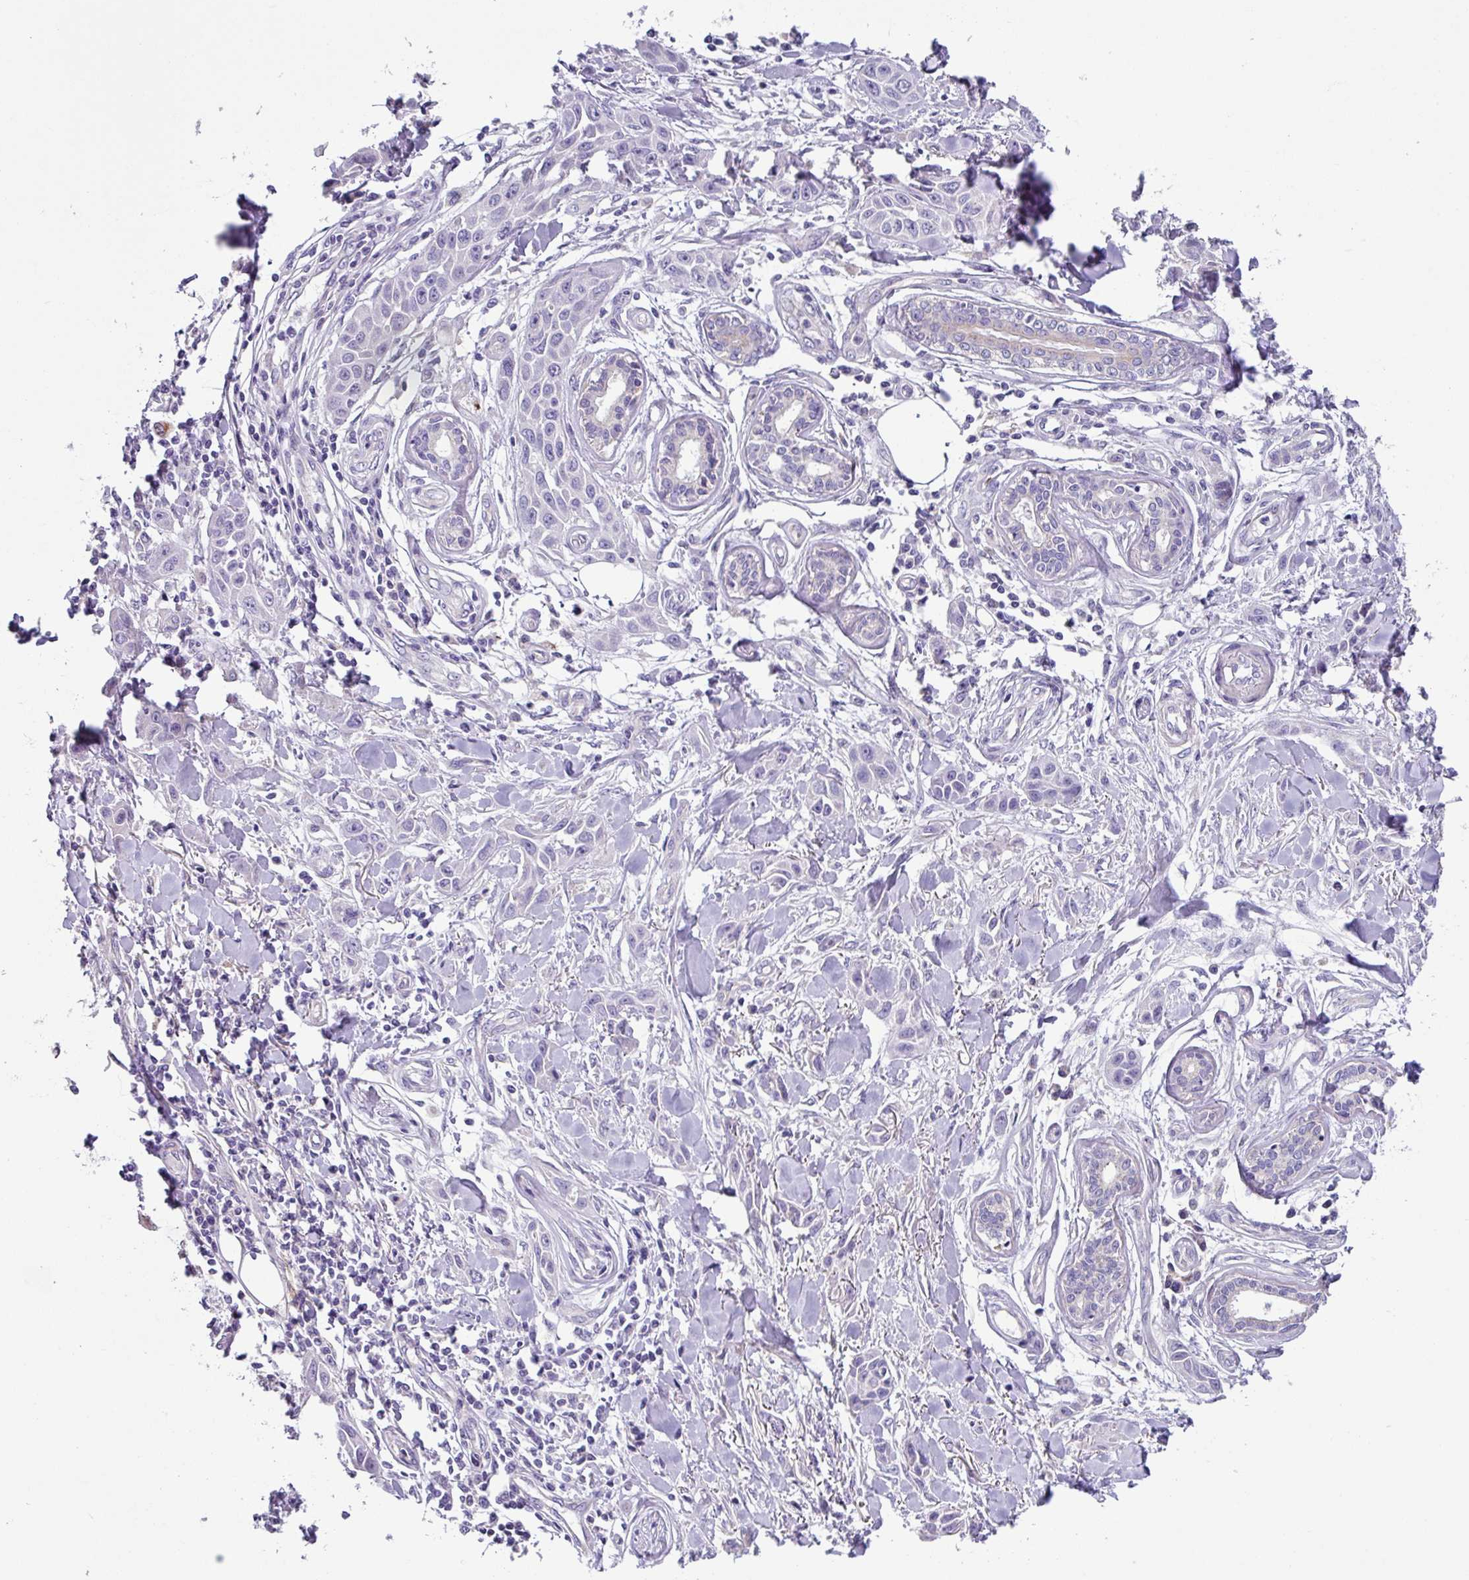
{"staining": {"intensity": "negative", "quantity": "none", "location": "none"}, "tissue": "skin cancer", "cell_type": "Tumor cells", "image_type": "cancer", "snomed": [{"axis": "morphology", "description": "Squamous cell carcinoma, NOS"}, {"axis": "topography", "description": "Skin"}], "caption": "High power microscopy photomicrograph of an immunohistochemistry (IHC) micrograph of skin squamous cell carcinoma, revealing no significant expression in tumor cells.", "gene": "RGS16", "patient": {"sex": "female", "age": 69}}